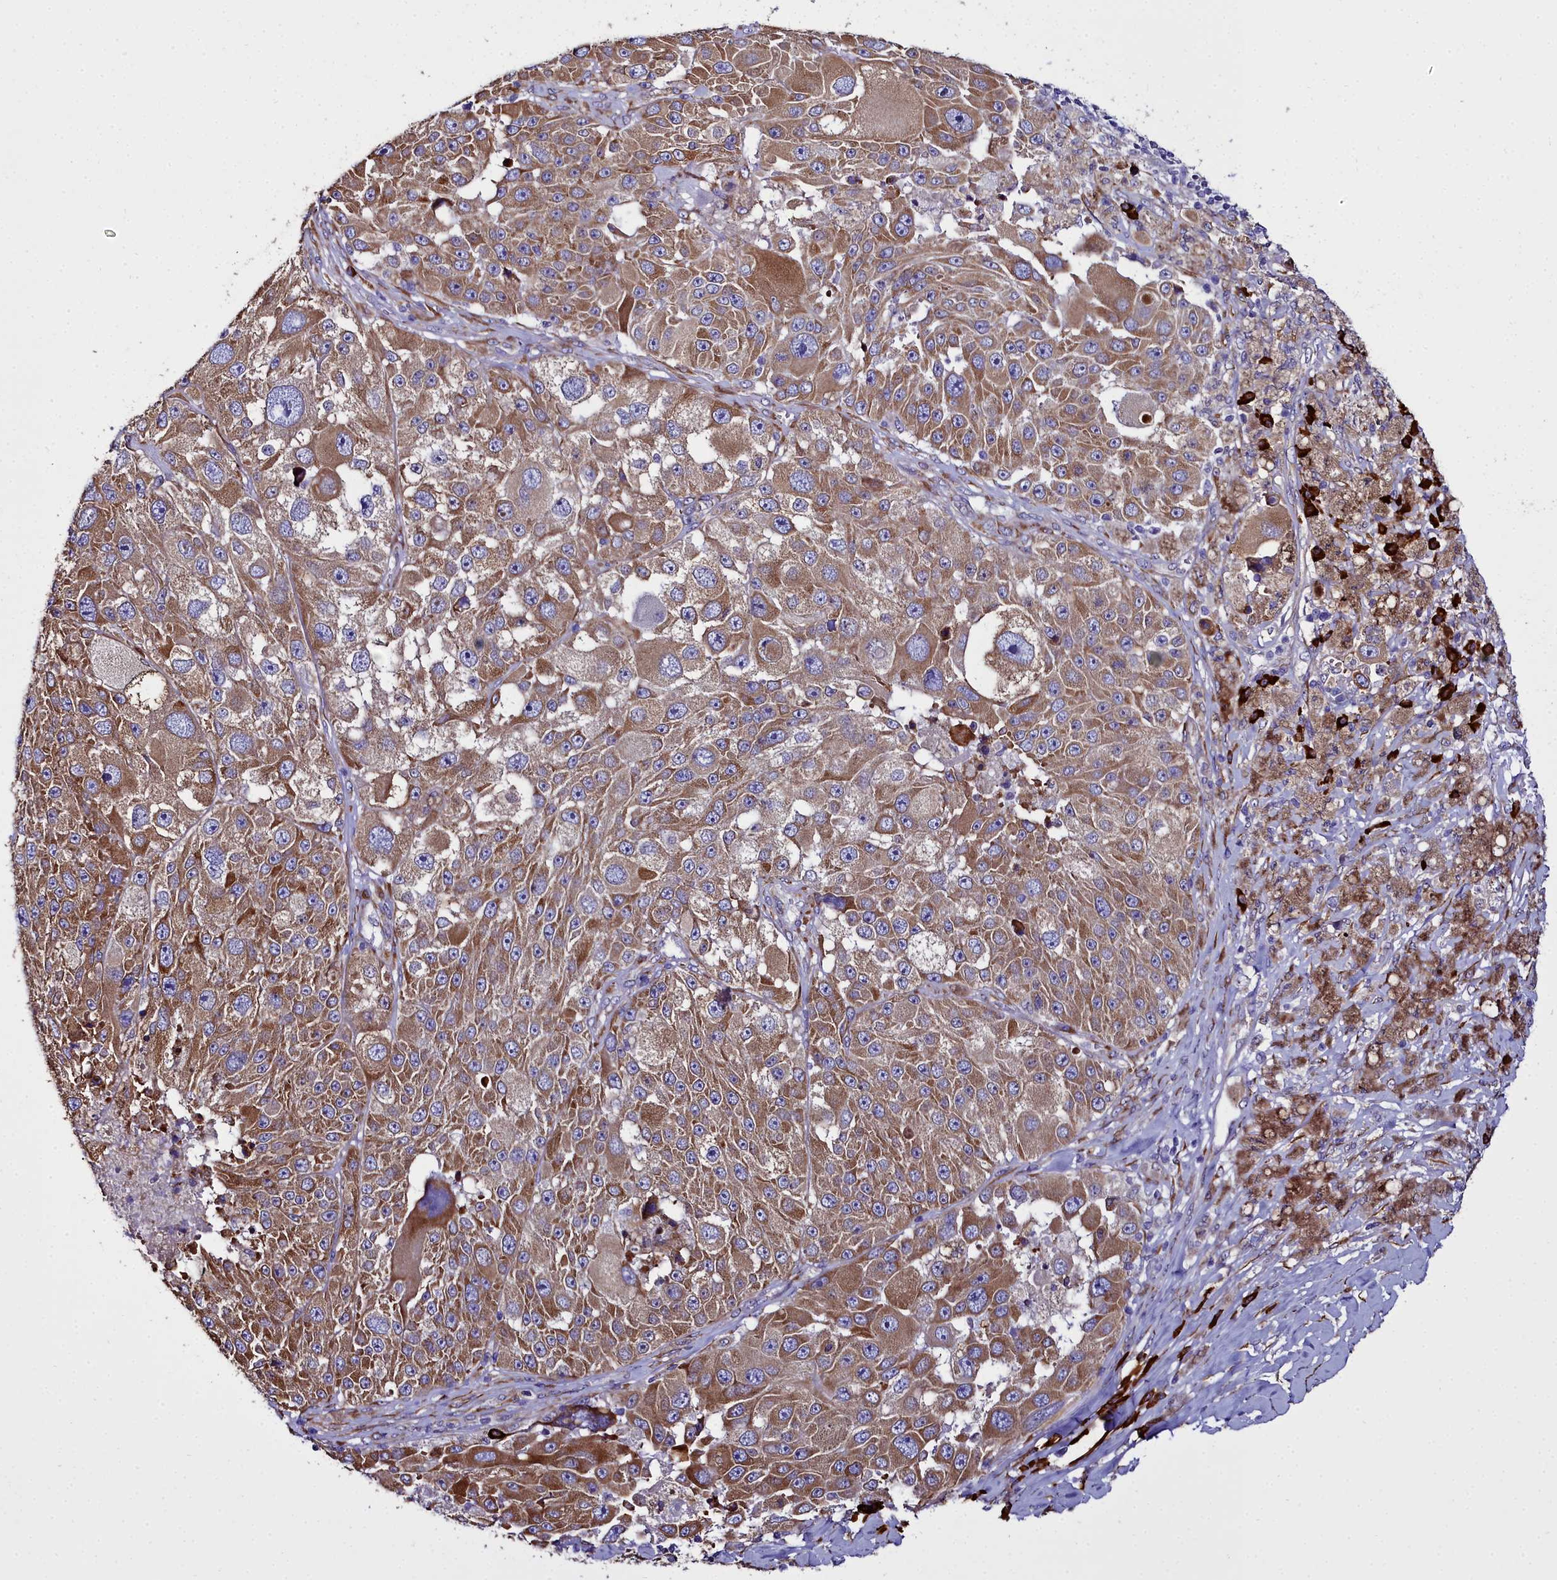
{"staining": {"intensity": "moderate", "quantity": ">75%", "location": "cytoplasmic/membranous"}, "tissue": "melanoma", "cell_type": "Tumor cells", "image_type": "cancer", "snomed": [{"axis": "morphology", "description": "Malignant melanoma, Metastatic site"}, {"axis": "topography", "description": "Lymph node"}], "caption": "Malignant melanoma (metastatic site) stained for a protein (brown) displays moderate cytoplasmic/membranous positive staining in approximately >75% of tumor cells.", "gene": "TXNDC5", "patient": {"sex": "male", "age": 62}}